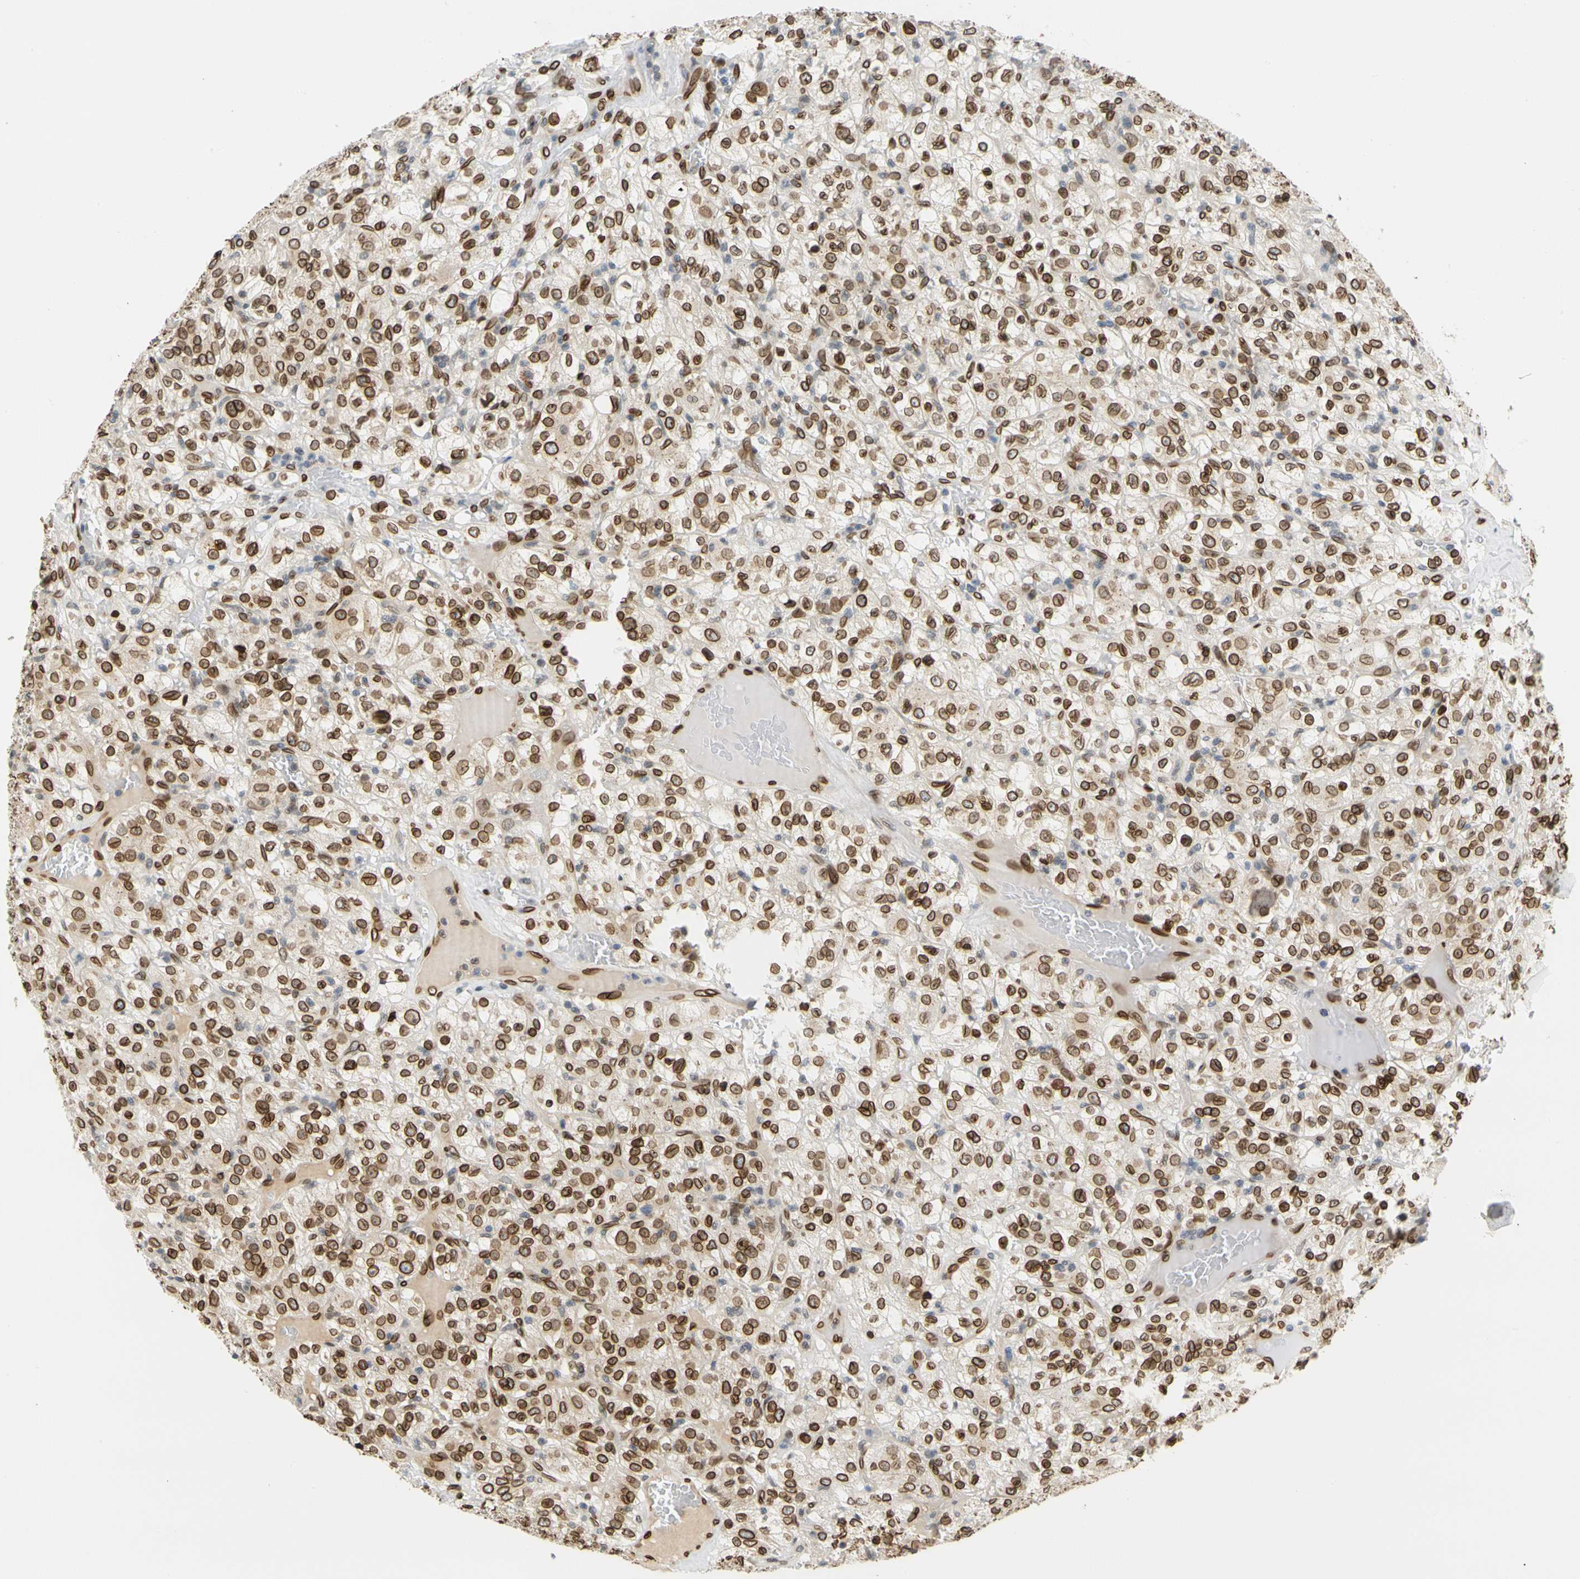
{"staining": {"intensity": "strong", "quantity": ">75%", "location": "cytoplasmic/membranous,nuclear"}, "tissue": "renal cancer", "cell_type": "Tumor cells", "image_type": "cancer", "snomed": [{"axis": "morphology", "description": "Normal tissue, NOS"}, {"axis": "morphology", "description": "Adenocarcinoma, NOS"}, {"axis": "topography", "description": "Kidney"}], "caption": "The histopathology image demonstrates a brown stain indicating the presence of a protein in the cytoplasmic/membranous and nuclear of tumor cells in renal adenocarcinoma. (IHC, brightfield microscopy, high magnification).", "gene": "SUN1", "patient": {"sex": "female", "age": 72}}